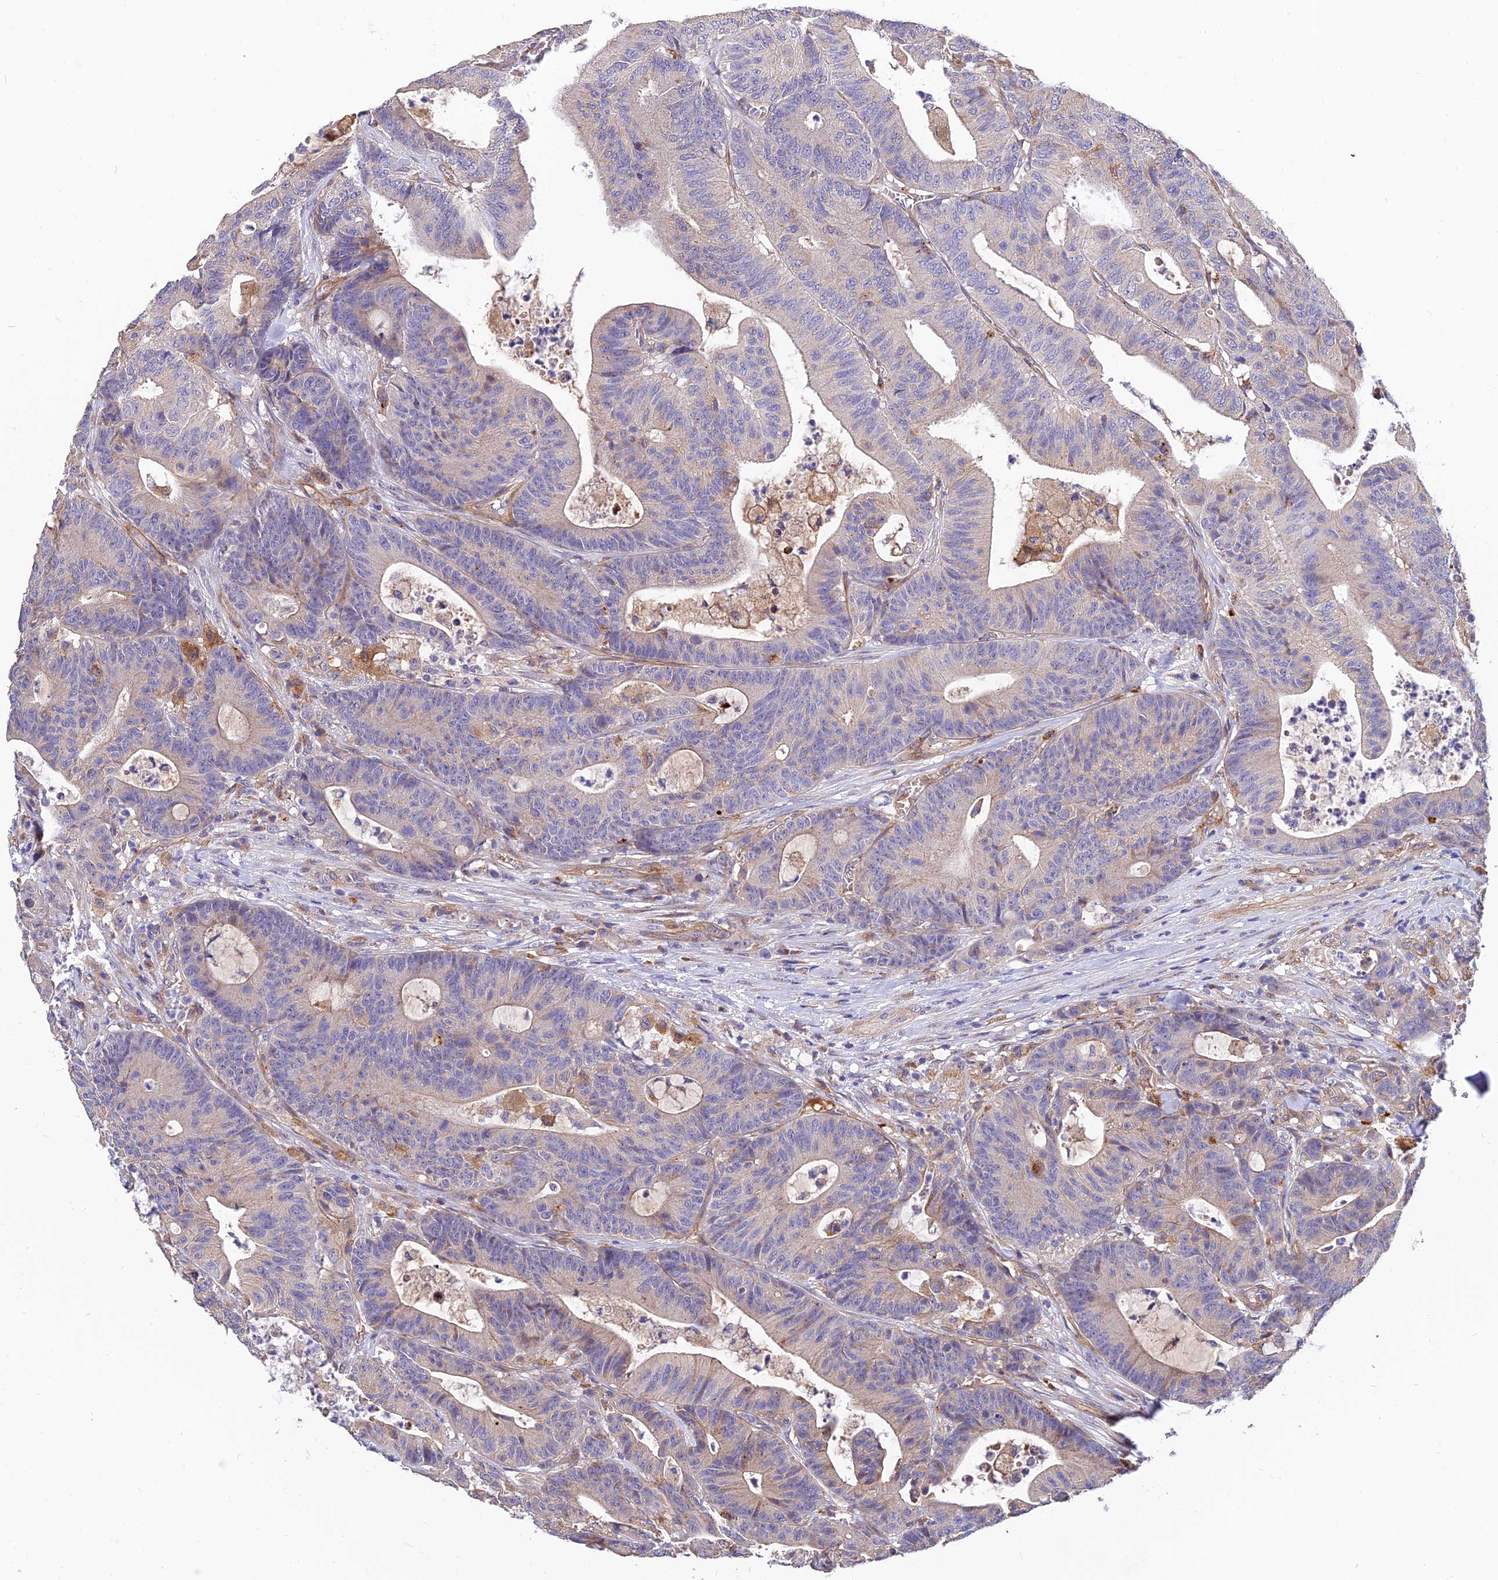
{"staining": {"intensity": "weak", "quantity": "<25%", "location": "cytoplasmic/membranous"}, "tissue": "colorectal cancer", "cell_type": "Tumor cells", "image_type": "cancer", "snomed": [{"axis": "morphology", "description": "Adenocarcinoma, NOS"}, {"axis": "topography", "description": "Colon"}], "caption": "A histopathology image of human adenocarcinoma (colorectal) is negative for staining in tumor cells.", "gene": "MRPL35", "patient": {"sex": "female", "age": 84}}